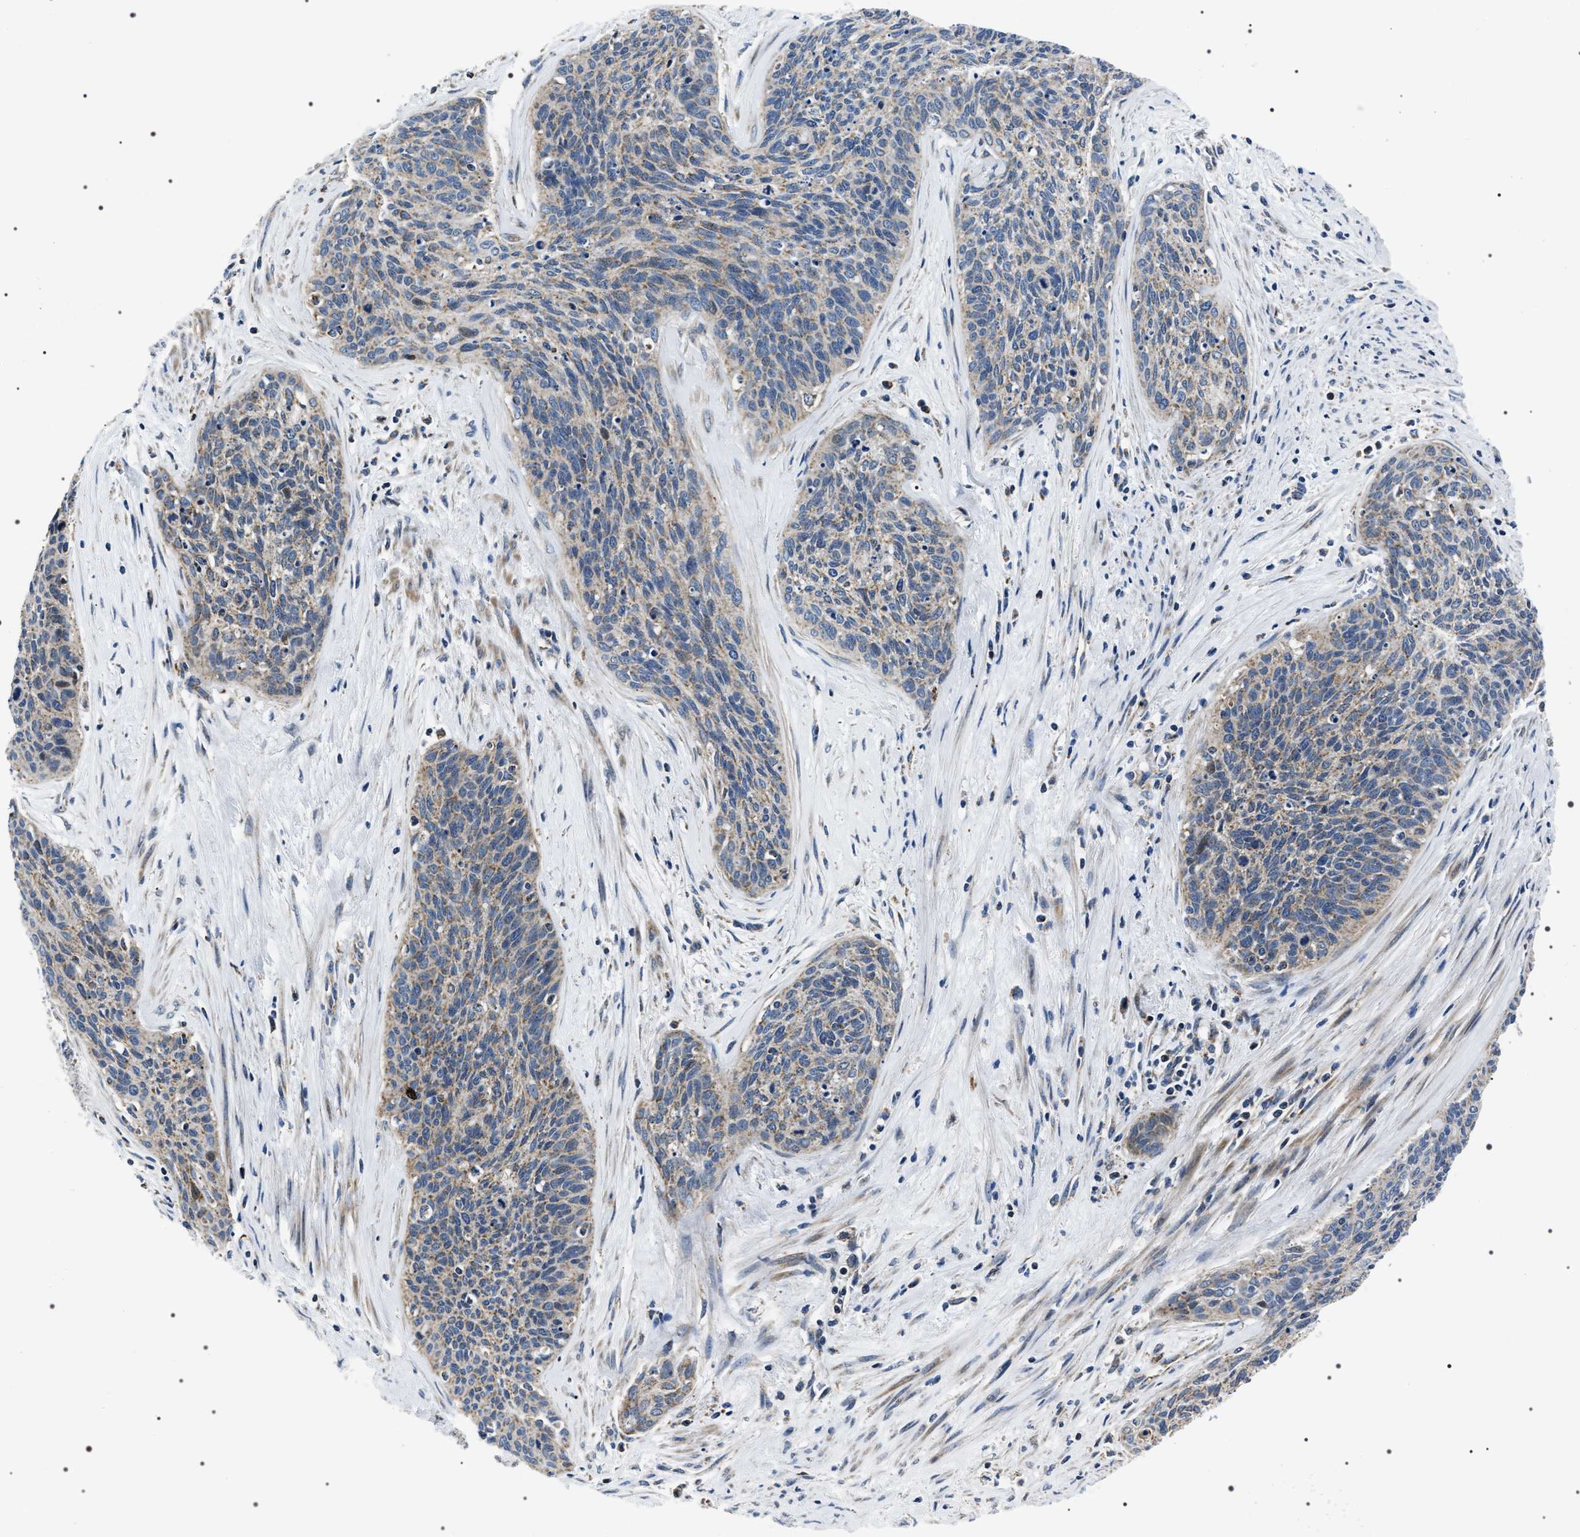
{"staining": {"intensity": "weak", "quantity": "25%-75%", "location": "cytoplasmic/membranous"}, "tissue": "cervical cancer", "cell_type": "Tumor cells", "image_type": "cancer", "snomed": [{"axis": "morphology", "description": "Squamous cell carcinoma, NOS"}, {"axis": "topography", "description": "Cervix"}], "caption": "Immunohistochemical staining of human cervical cancer (squamous cell carcinoma) displays low levels of weak cytoplasmic/membranous protein staining in approximately 25%-75% of tumor cells.", "gene": "NTMT1", "patient": {"sex": "female", "age": 55}}